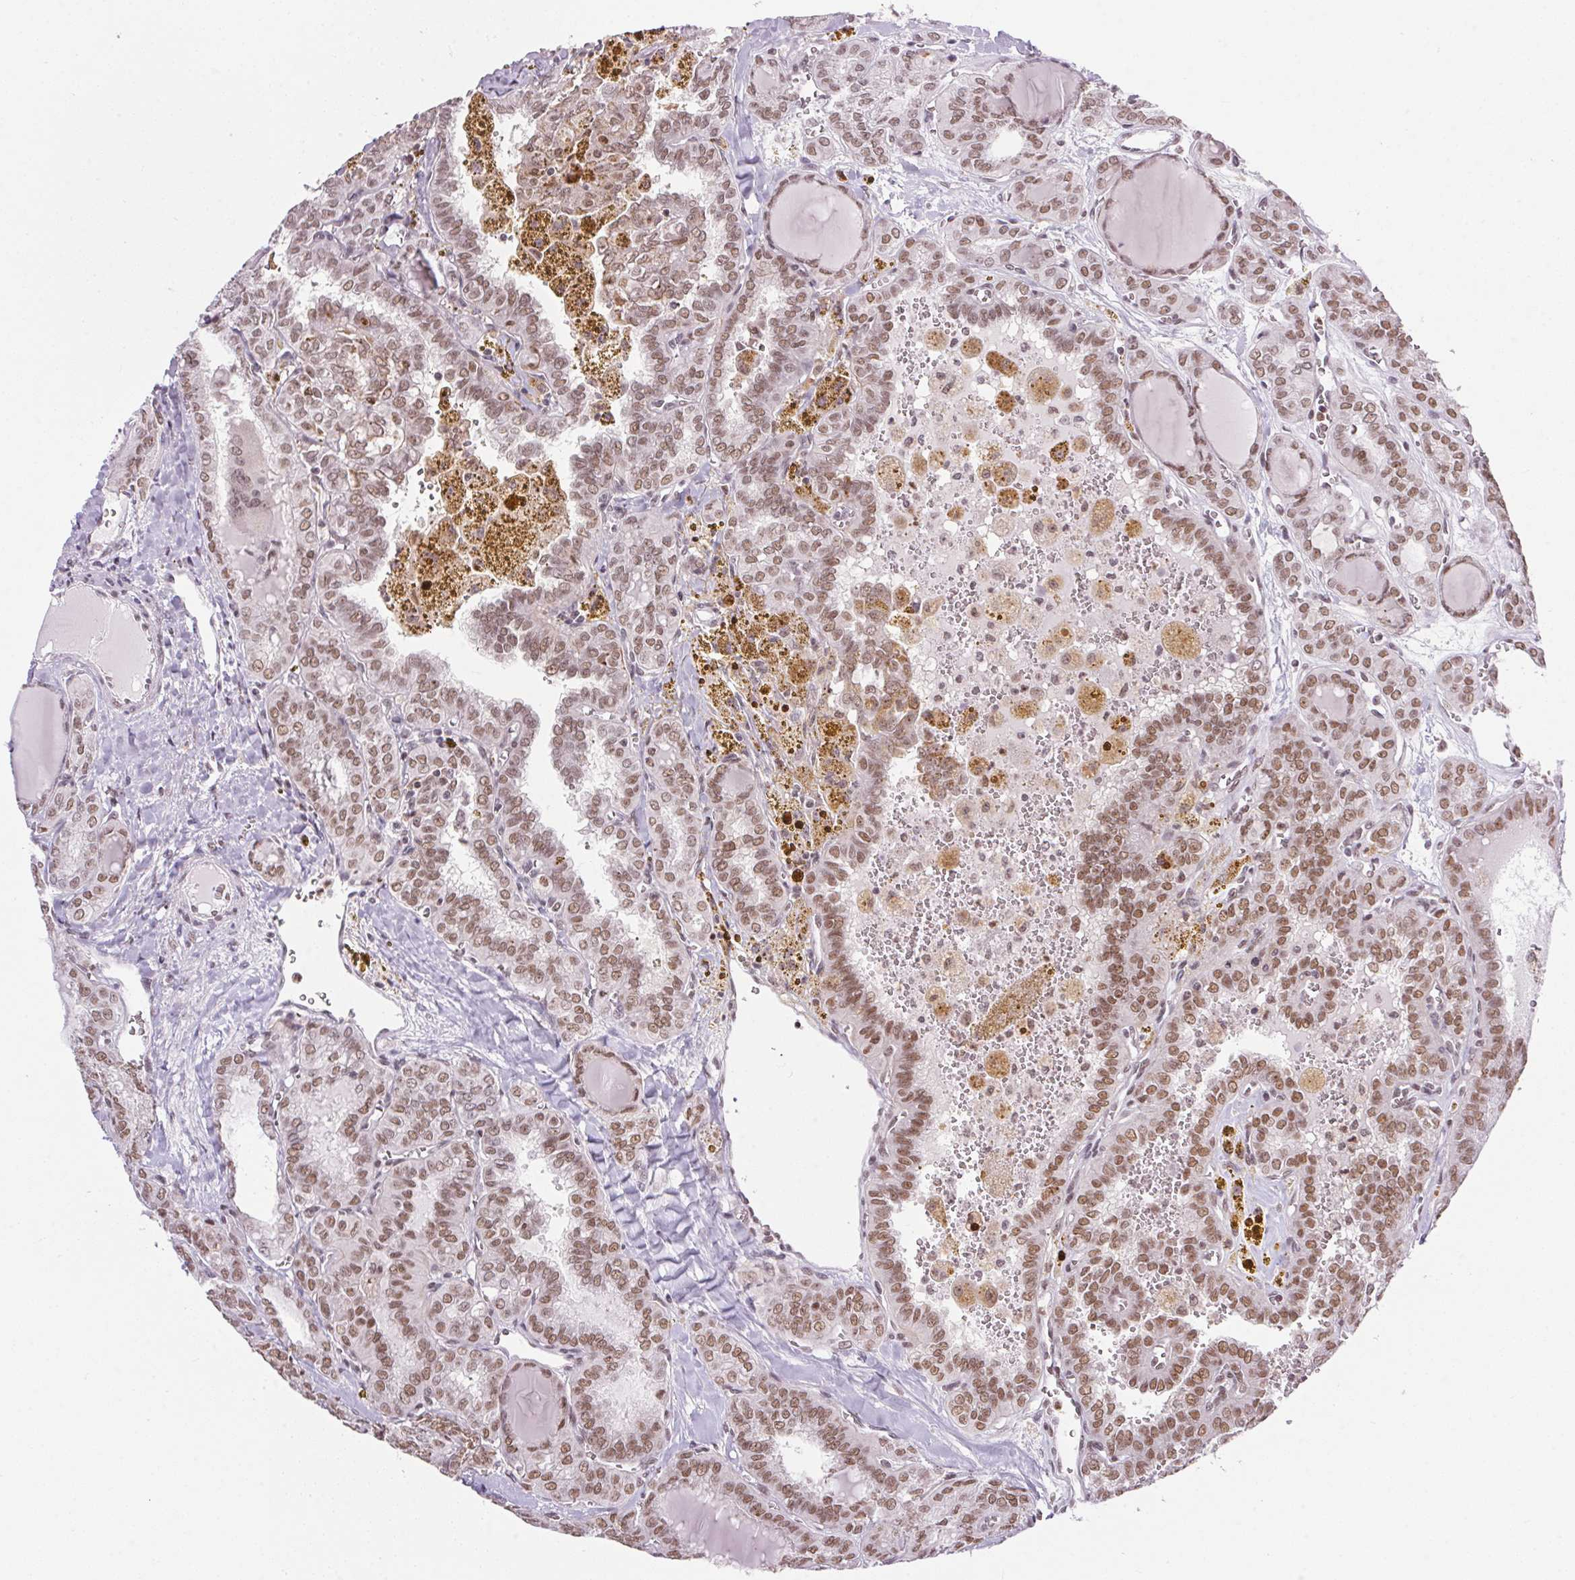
{"staining": {"intensity": "moderate", "quantity": ">75%", "location": "nuclear"}, "tissue": "thyroid cancer", "cell_type": "Tumor cells", "image_type": "cancer", "snomed": [{"axis": "morphology", "description": "Papillary adenocarcinoma, NOS"}, {"axis": "topography", "description": "Thyroid gland"}], "caption": "Immunohistochemistry (IHC) image of neoplastic tissue: human thyroid cancer (papillary adenocarcinoma) stained using immunohistochemistry (IHC) reveals medium levels of moderate protein expression localized specifically in the nuclear of tumor cells, appearing as a nuclear brown color.", "gene": "NFE2L1", "patient": {"sex": "female", "age": 41}}